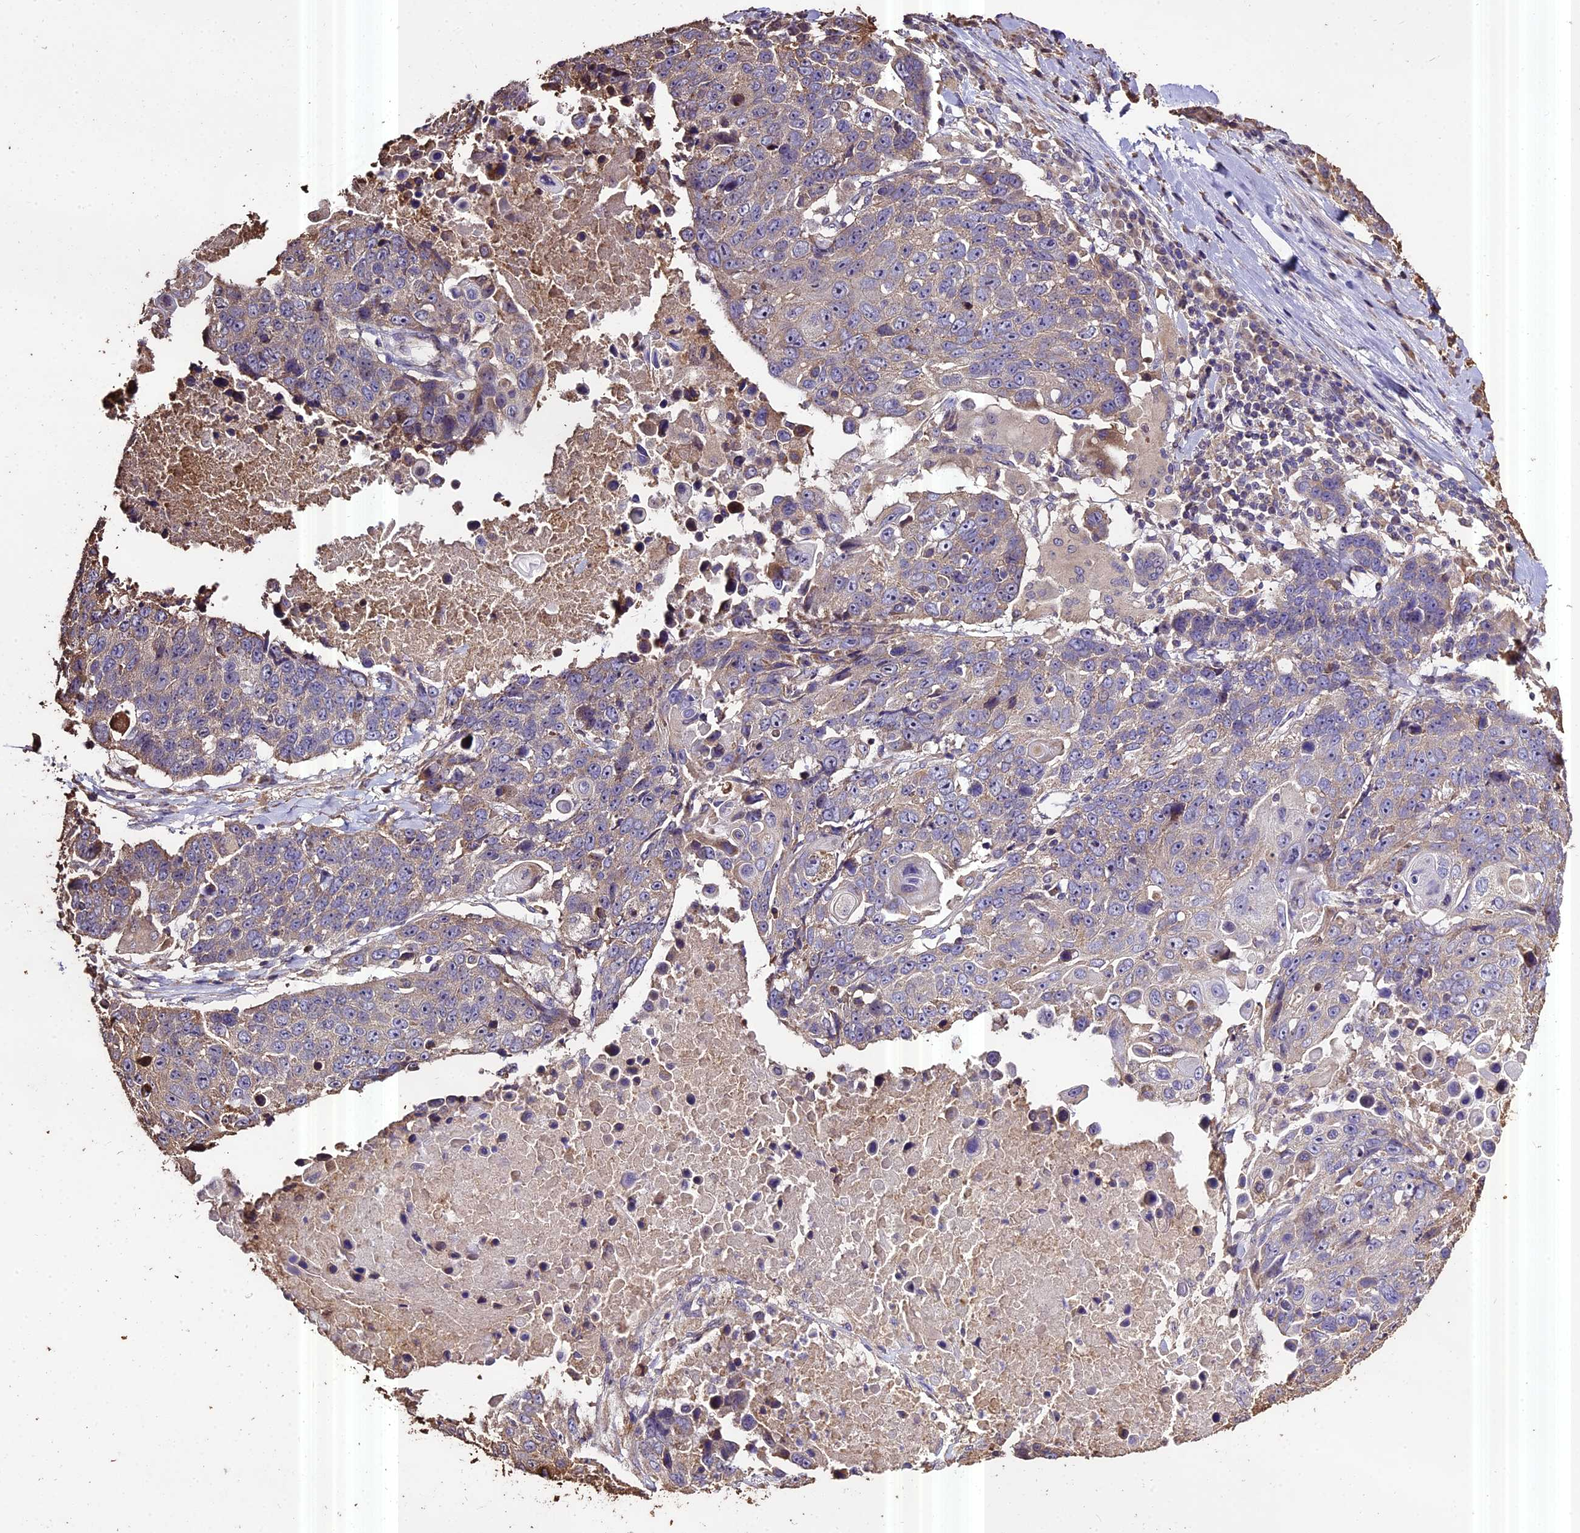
{"staining": {"intensity": "negative", "quantity": "none", "location": "none"}, "tissue": "lung cancer", "cell_type": "Tumor cells", "image_type": "cancer", "snomed": [{"axis": "morphology", "description": "Squamous cell carcinoma, NOS"}, {"axis": "topography", "description": "Lung"}], "caption": "IHC micrograph of human lung squamous cell carcinoma stained for a protein (brown), which exhibits no expression in tumor cells.", "gene": "PGPEP1L", "patient": {"sex": "male", "age": 66}}